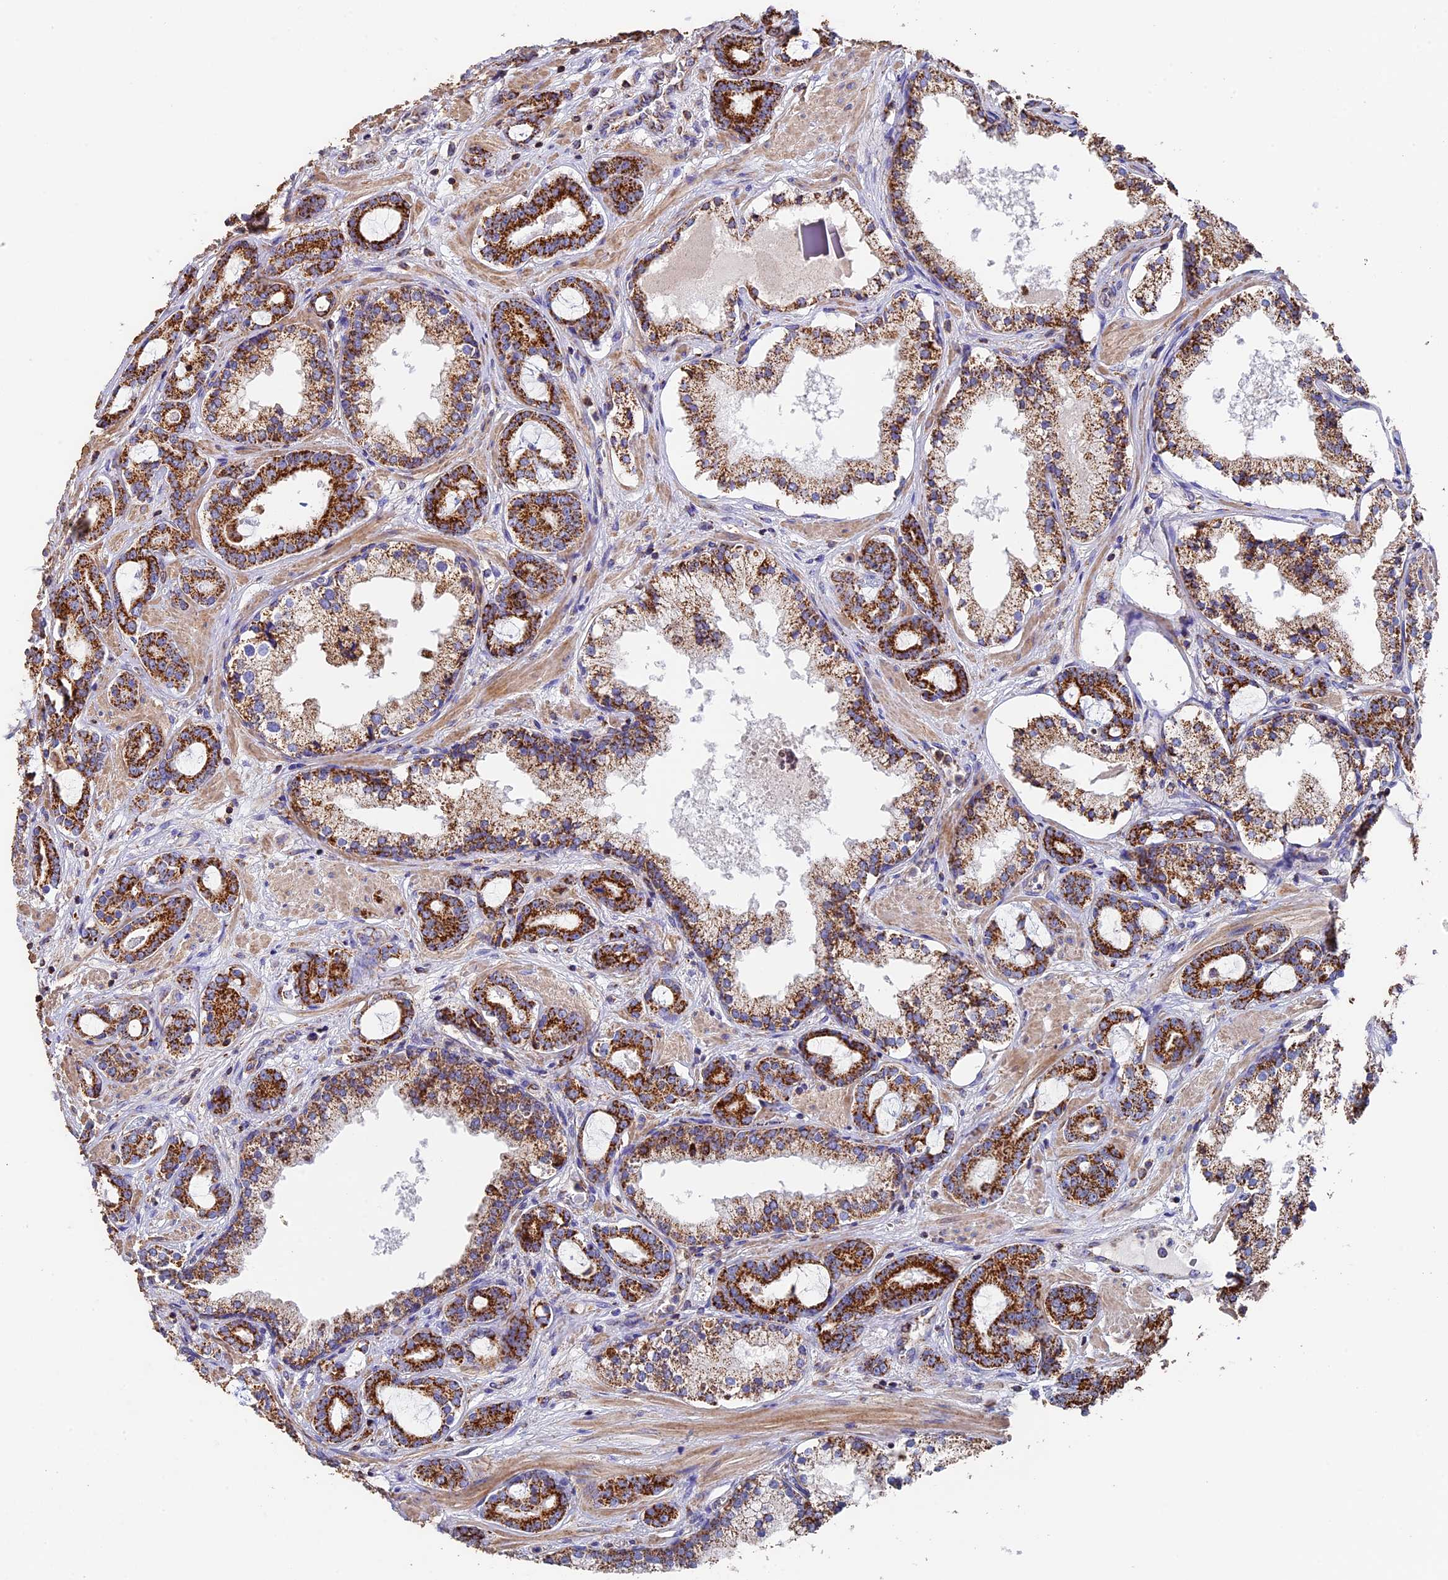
{"staining": {"intensity": "strong", "quantity": ">75%", "location": "cytoplasmic/membranous"}, "tissue": "prostate cancer", "cell_type": "Tumor cells", "image_type": "cancer", "snomed": [{"axis": "morphology", "description": "Adenocarcinoma, High grade"}, {"axis": "topography", "description": "Prostate"}], "caption": "Brown immunohistochemical staining in human adenocarcinoma (high-grade) (prostate) reveals strong cytoplasmic/membranous positivity in about >75% of tumor cells. (DAB IHC, brown staining for protein, blue staining for nuclei).", "gene": "ADAT1", "patient": {"sex": "male", "age": 58}}